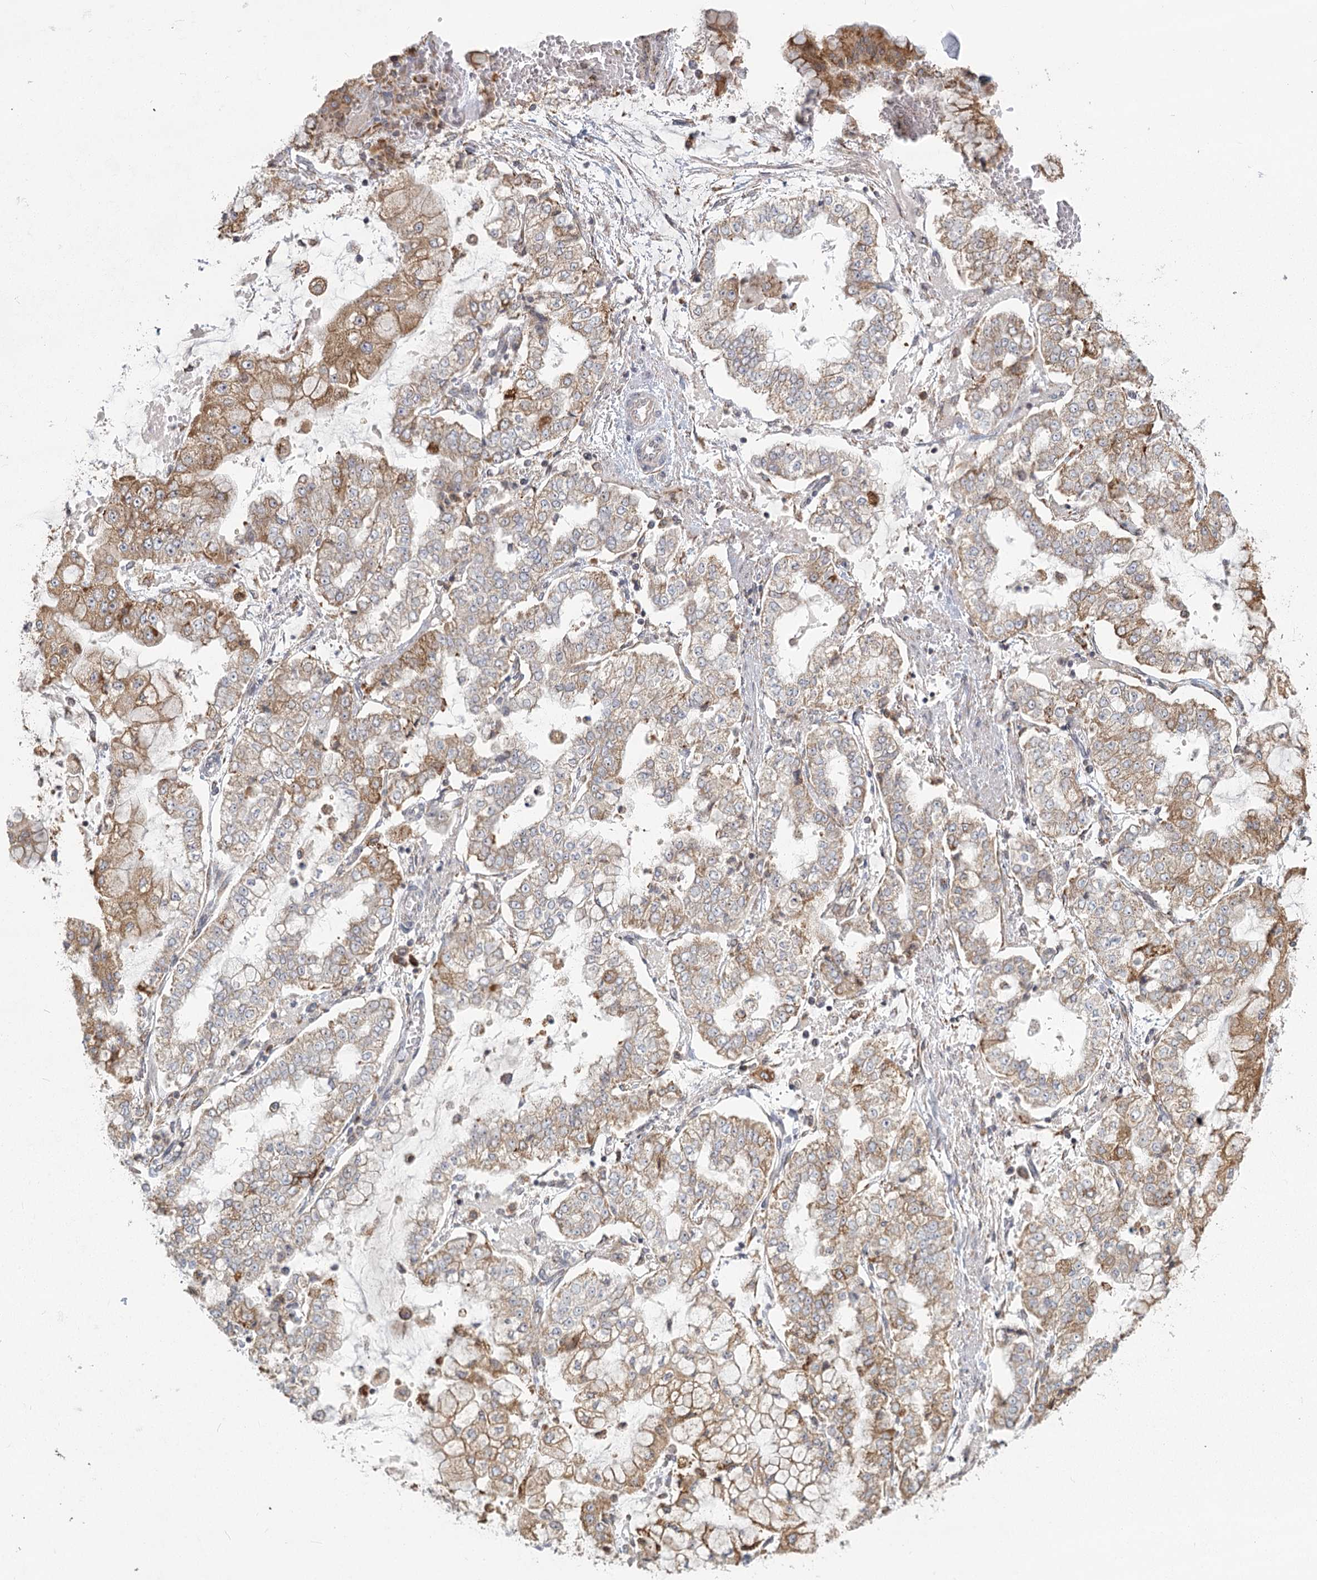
{"staining": {"intensity": "moderate", "quantity": "25%-75%", "location": "cytoplasmic/membranous"}, "tissue": "stomach cancer", "cell_type": "Tumor cells", "image_type": "cancer", "snomed": [{"axis": "morphology", "description": "Adenocarcinoma, NOS"}, {"axis": "topography", "description": "Stomach"}], "caption": "Protein expression analysis of adenocarcinoma (stomach) displays moderate cytoplasmic/membranous positivity in approximately 25%-75% of tumor cells. (DAB (3,3'-diaminobenzidine) IHC with brightfield microscopy, high magnification).", "gene": "LACTB", "patient": {"sex": "male", "age": 76}}